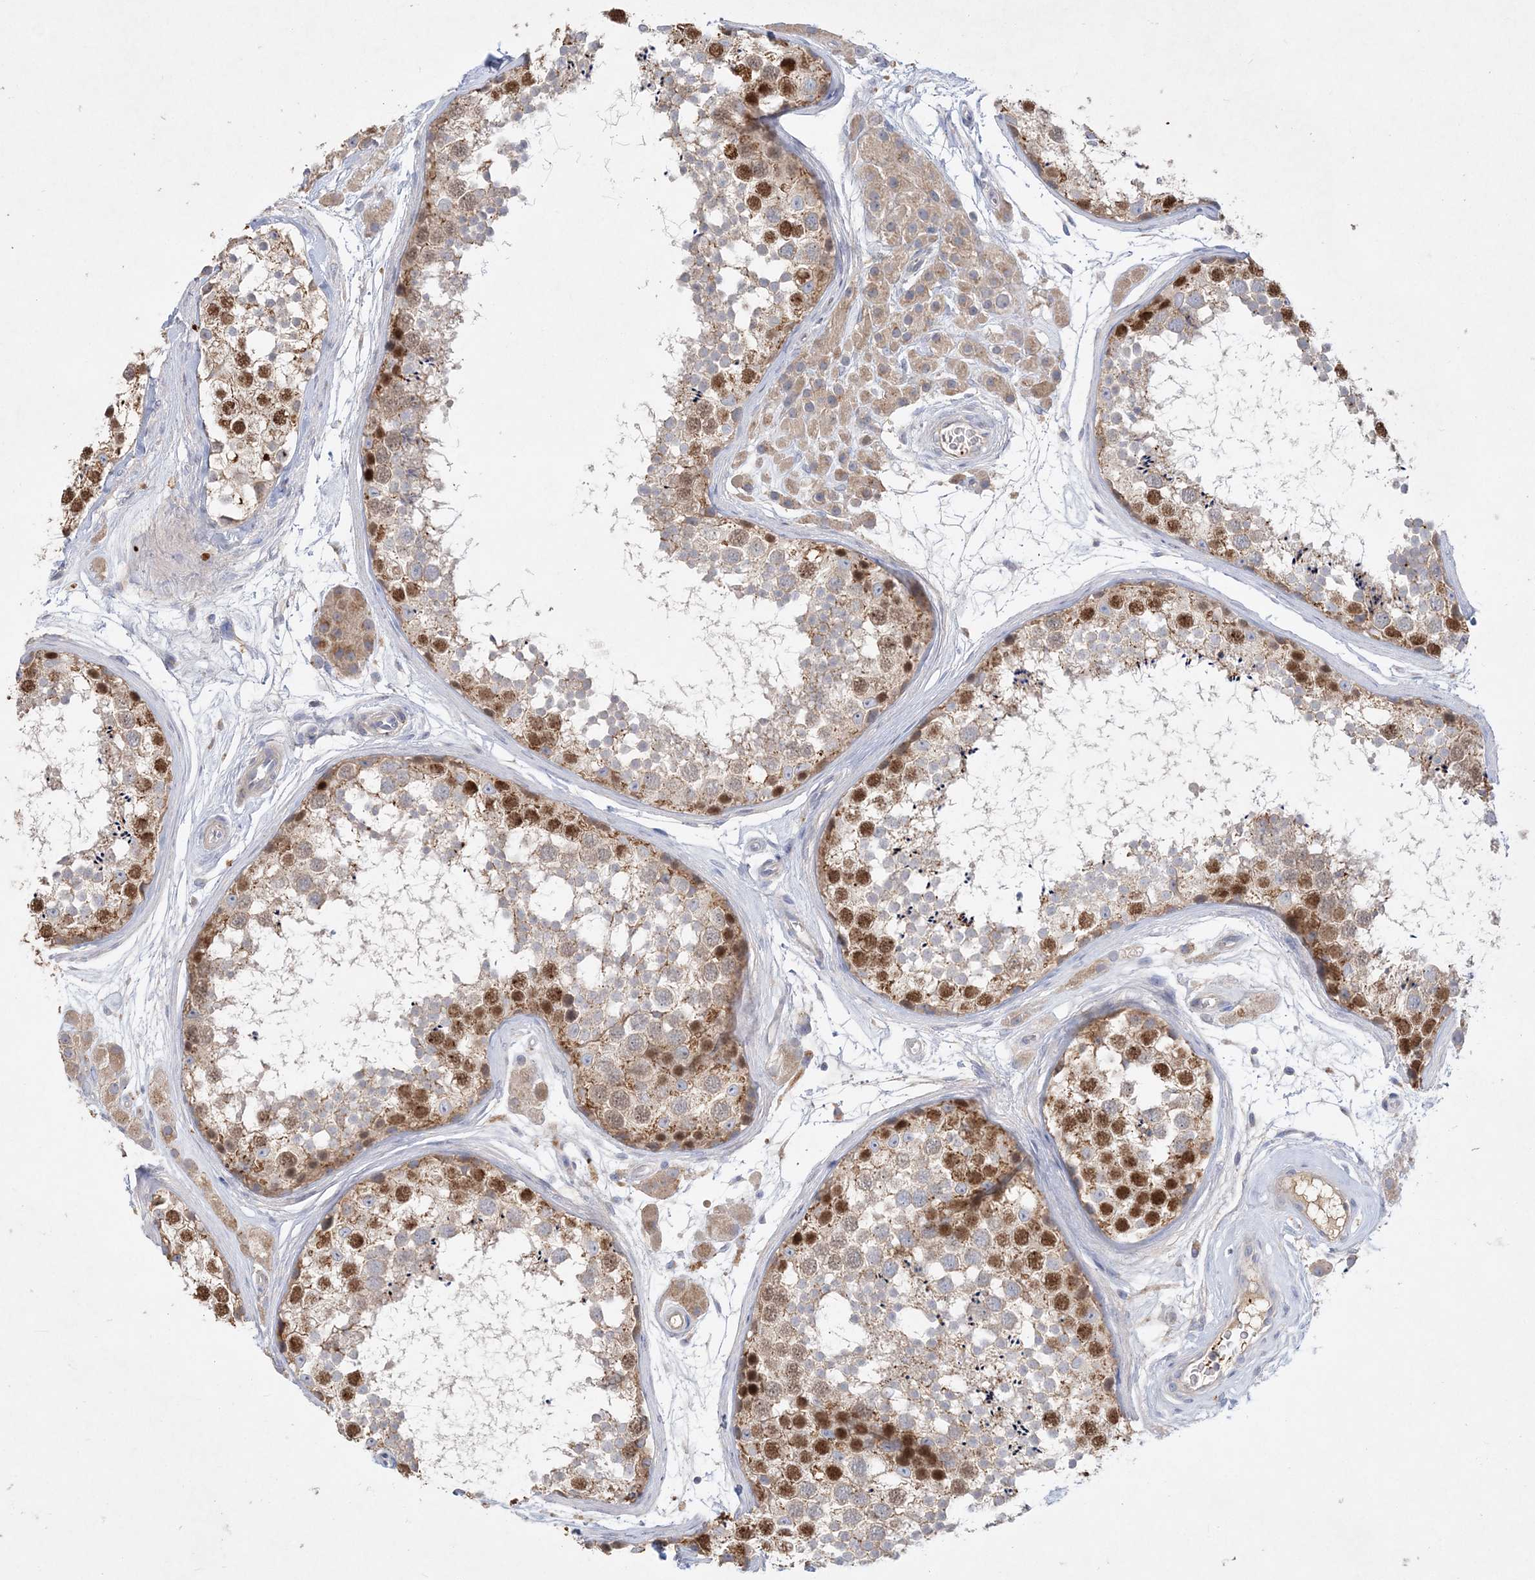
{"staining": {"intensity": "strong", "quantity": "25%-75%", "location": "cytoplasmic/membranous,nuclear"}, "tissue": "testis", "cell_type": "Cells in seminiferous ducts", "image_type": "normal", "snomed": [{"axis": "morphology", "description": "Normal tissue, NOS"}, {"axis": "topography", "description": "Testis"}], "caption": "Immunohistochemistry photomicrograph of unremarkable testis: testis stained using immunohistochemistry displays high levels of strong protein expression localized specifically in the cytoplasmic/membranous,nuclear of cells in seminiferous ducts, appearing as a cytoplasmic/membranous,nuclear brown color.", "gene": "ADCK2", "patient": {"sex": "male", "age": 56}}